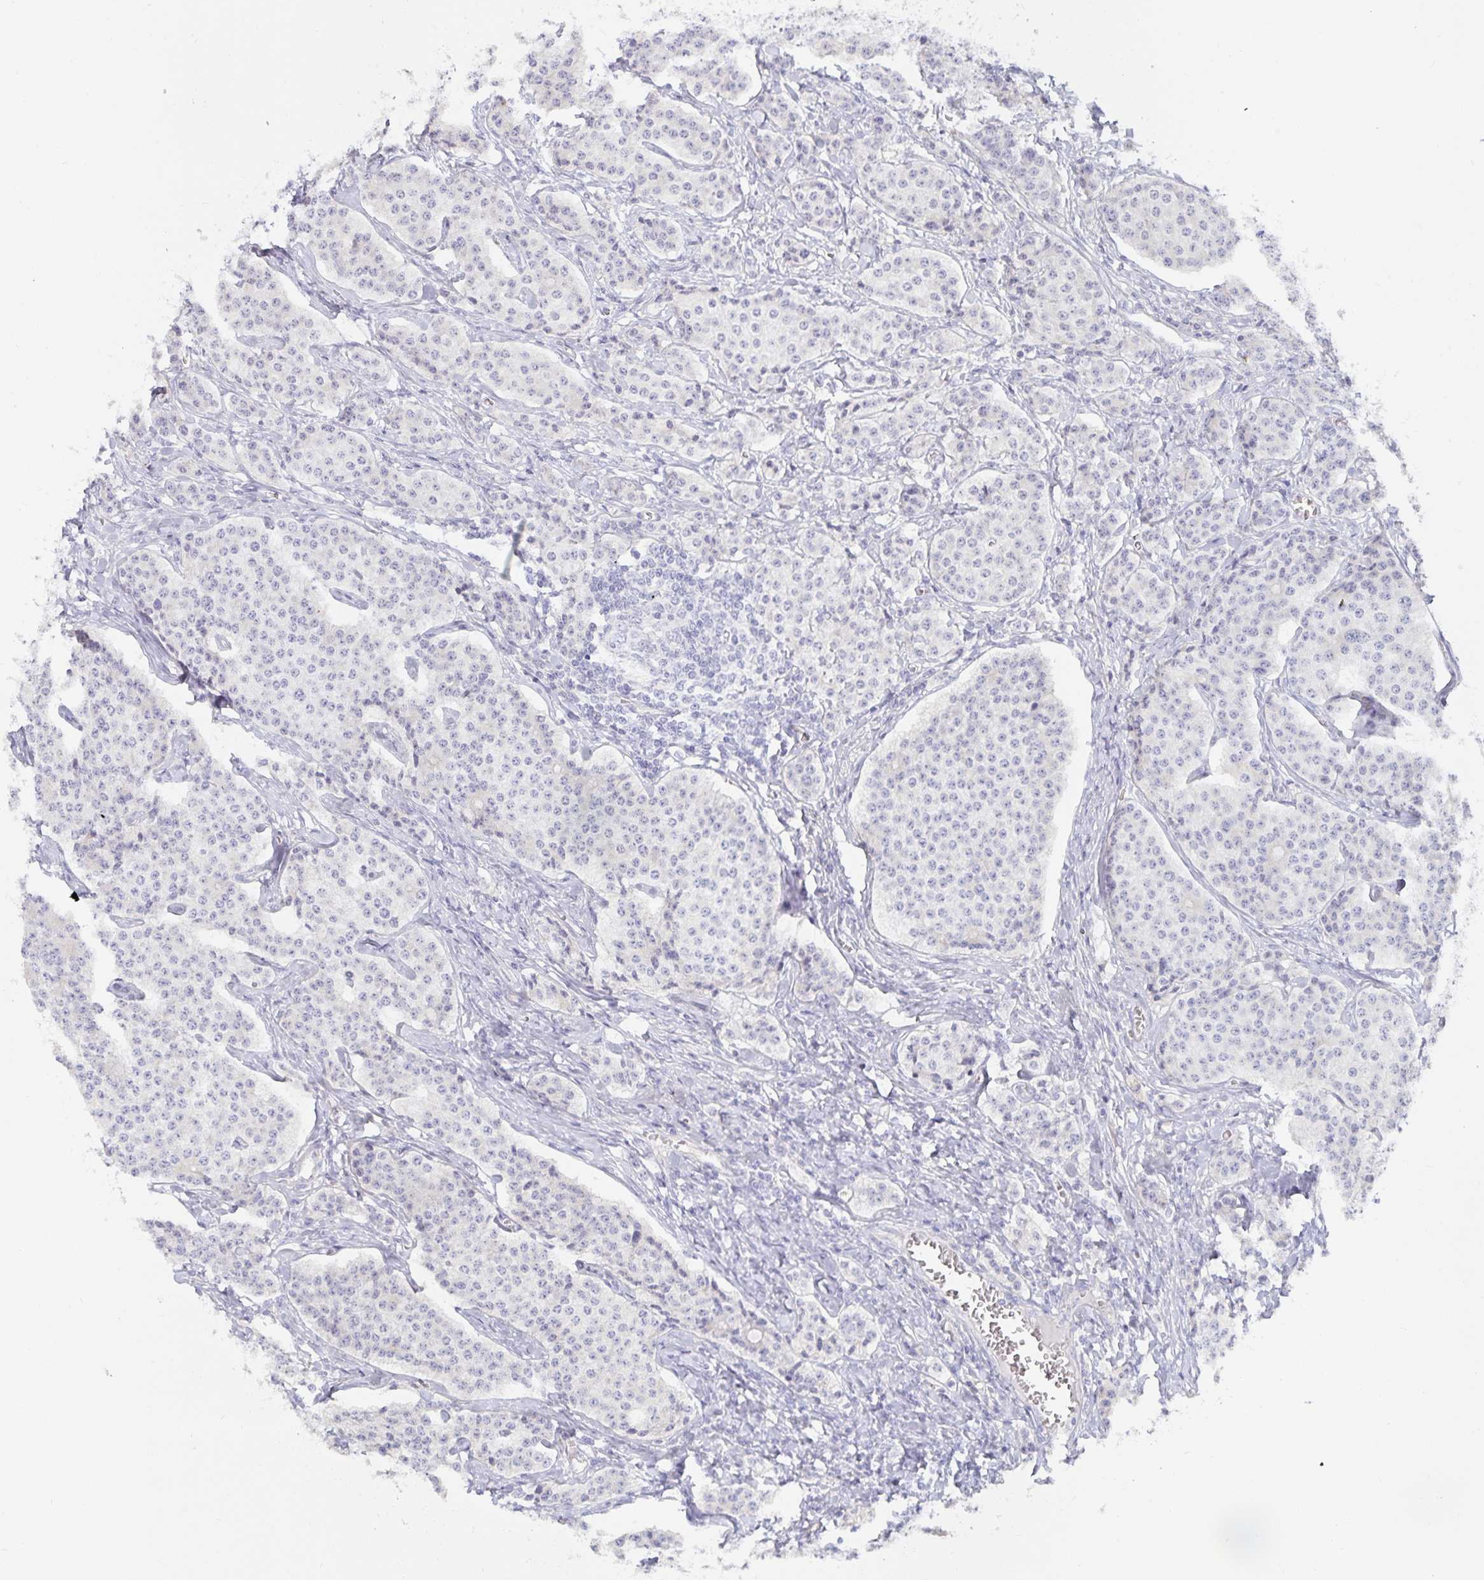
{"staining": {"intensity": "negative", "quantity": "none", "location": "none"}, "tissue": "carcinoid", "cell_type": "Tumor cells", "image_type": "cancer", "snomed": [{"axis": "morphology", "description": "Carcinoid, malignant, NOS"}, {"axis": "topography", "description": "Small intestine"}], "caption": "DAB (3,3'-diaminobenzidine) immunohistochemical staining of carcinoid displays no significant staining in tumor cells.", "gene": "METTL22", "patient": {"sex": "female", "age": 64}}